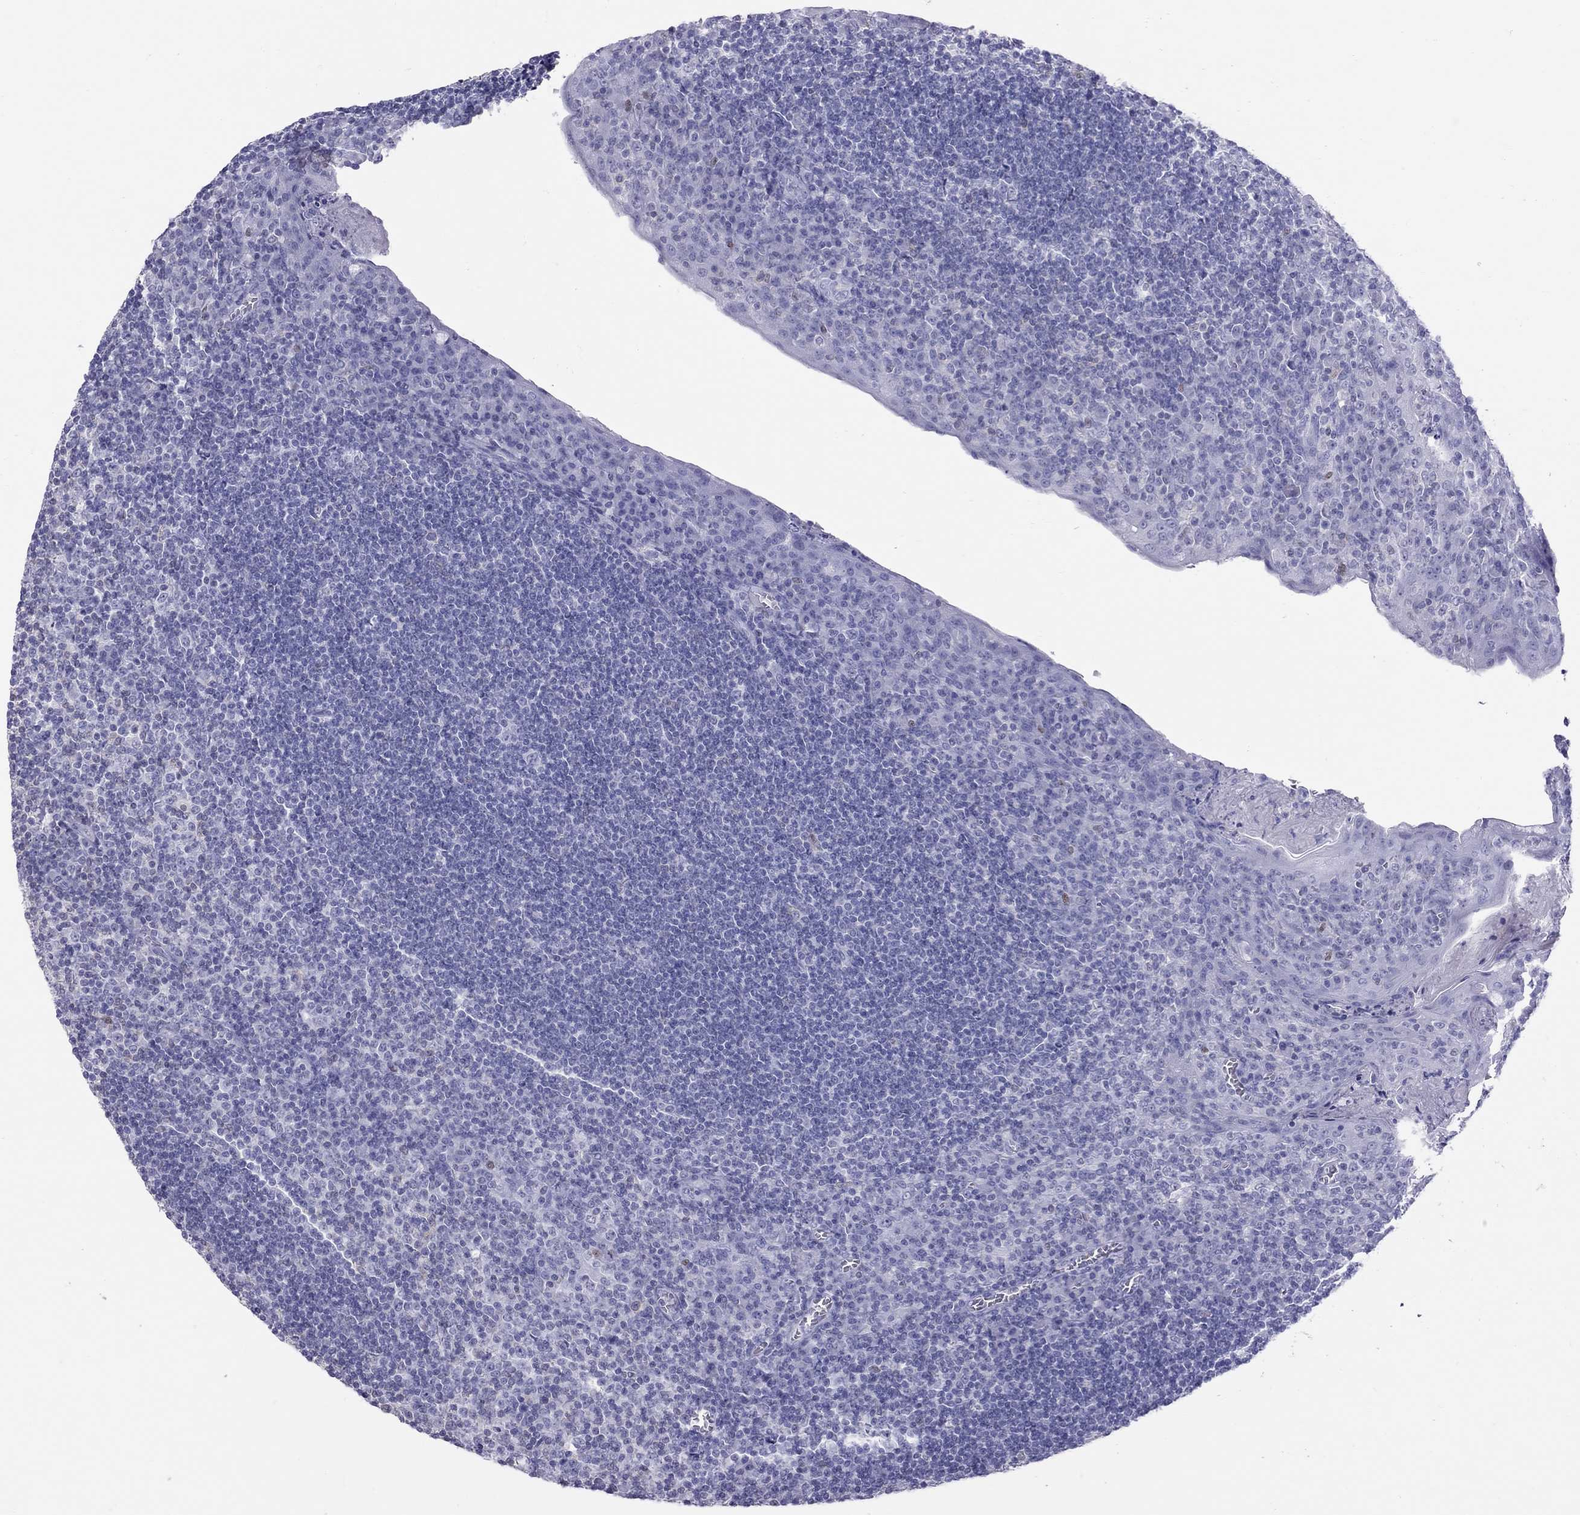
{"staining": {"intensity": "negative", "quantity": "none", "location": "none"}, "tissue": "tonsil", "cell_type": "Germinal center cells", "image_type": "normal", "snomed": [{"axis": "morphology", "description": "Normal tissue, NOS"}, {"axis": "topography", "description": "Tonsil"}], "caption": "This photomicrograph is of normal tonsil stained with IHC to label a protein in brown with the nuclei are counter-stained blue. There is no expression in germinal center cells. (DAB (3,3'-diaminobenzidine) immunohistochemistry with hematoxylin counter stain).", "gene": "STAG3", "patient": {"sex": "female", "age": 13}}